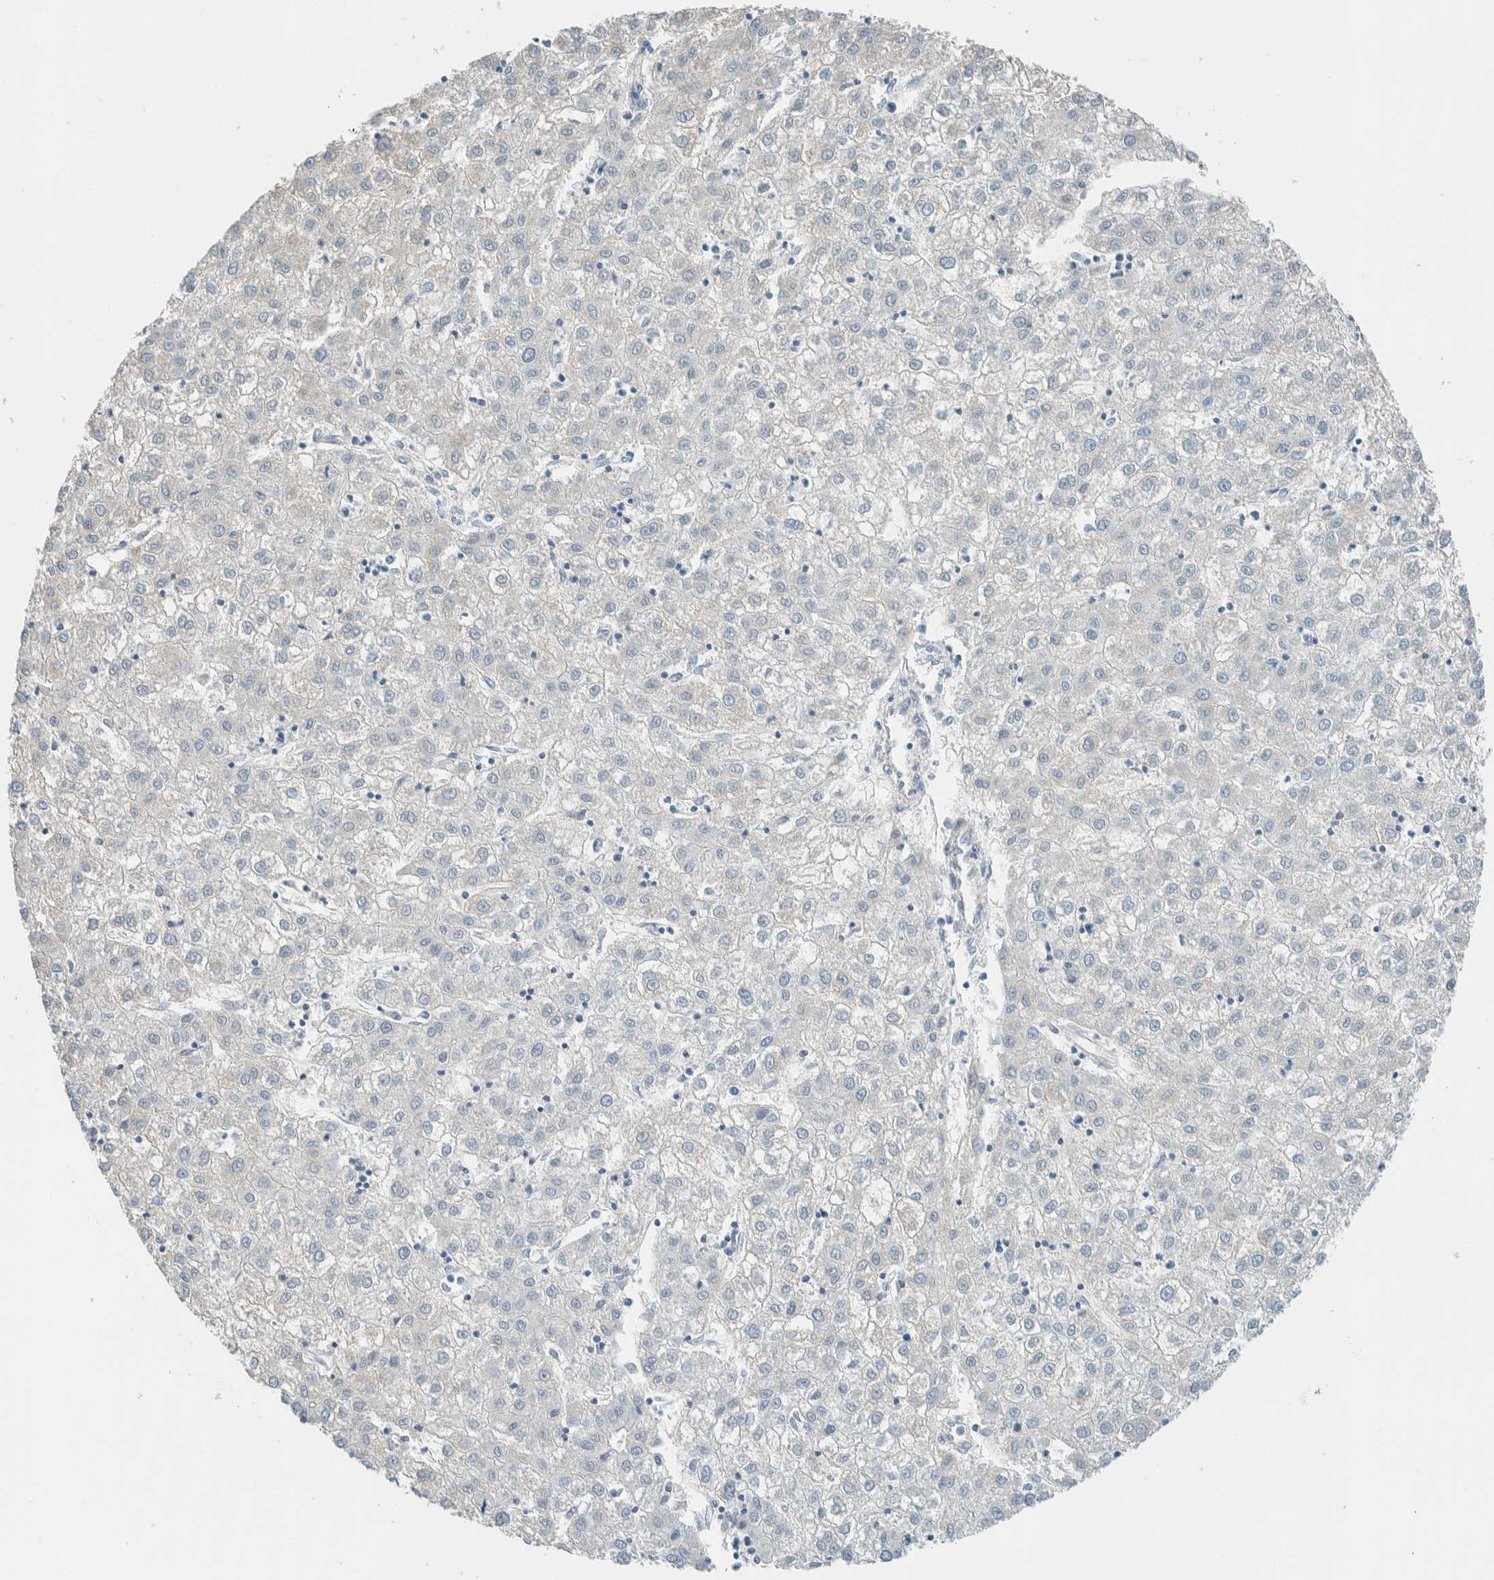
{"staining": {"intensity": "negative", "quantity": "none", "location": "none"}, "tissue": "liver cancer", "cell_type": "Tumor cells", "image_type": "cancer", "snomed": [{"axis": "morphology", "description": "Carcinoma, Hepatocellular, NOS"}, {"axis": "topography", "description": "Liver"}], "caption": "Image shows no significant protein staining in tumor cells of liver cancer.", "gene": "SLFN12", "patient": {"sex": "male", "age": 72}}